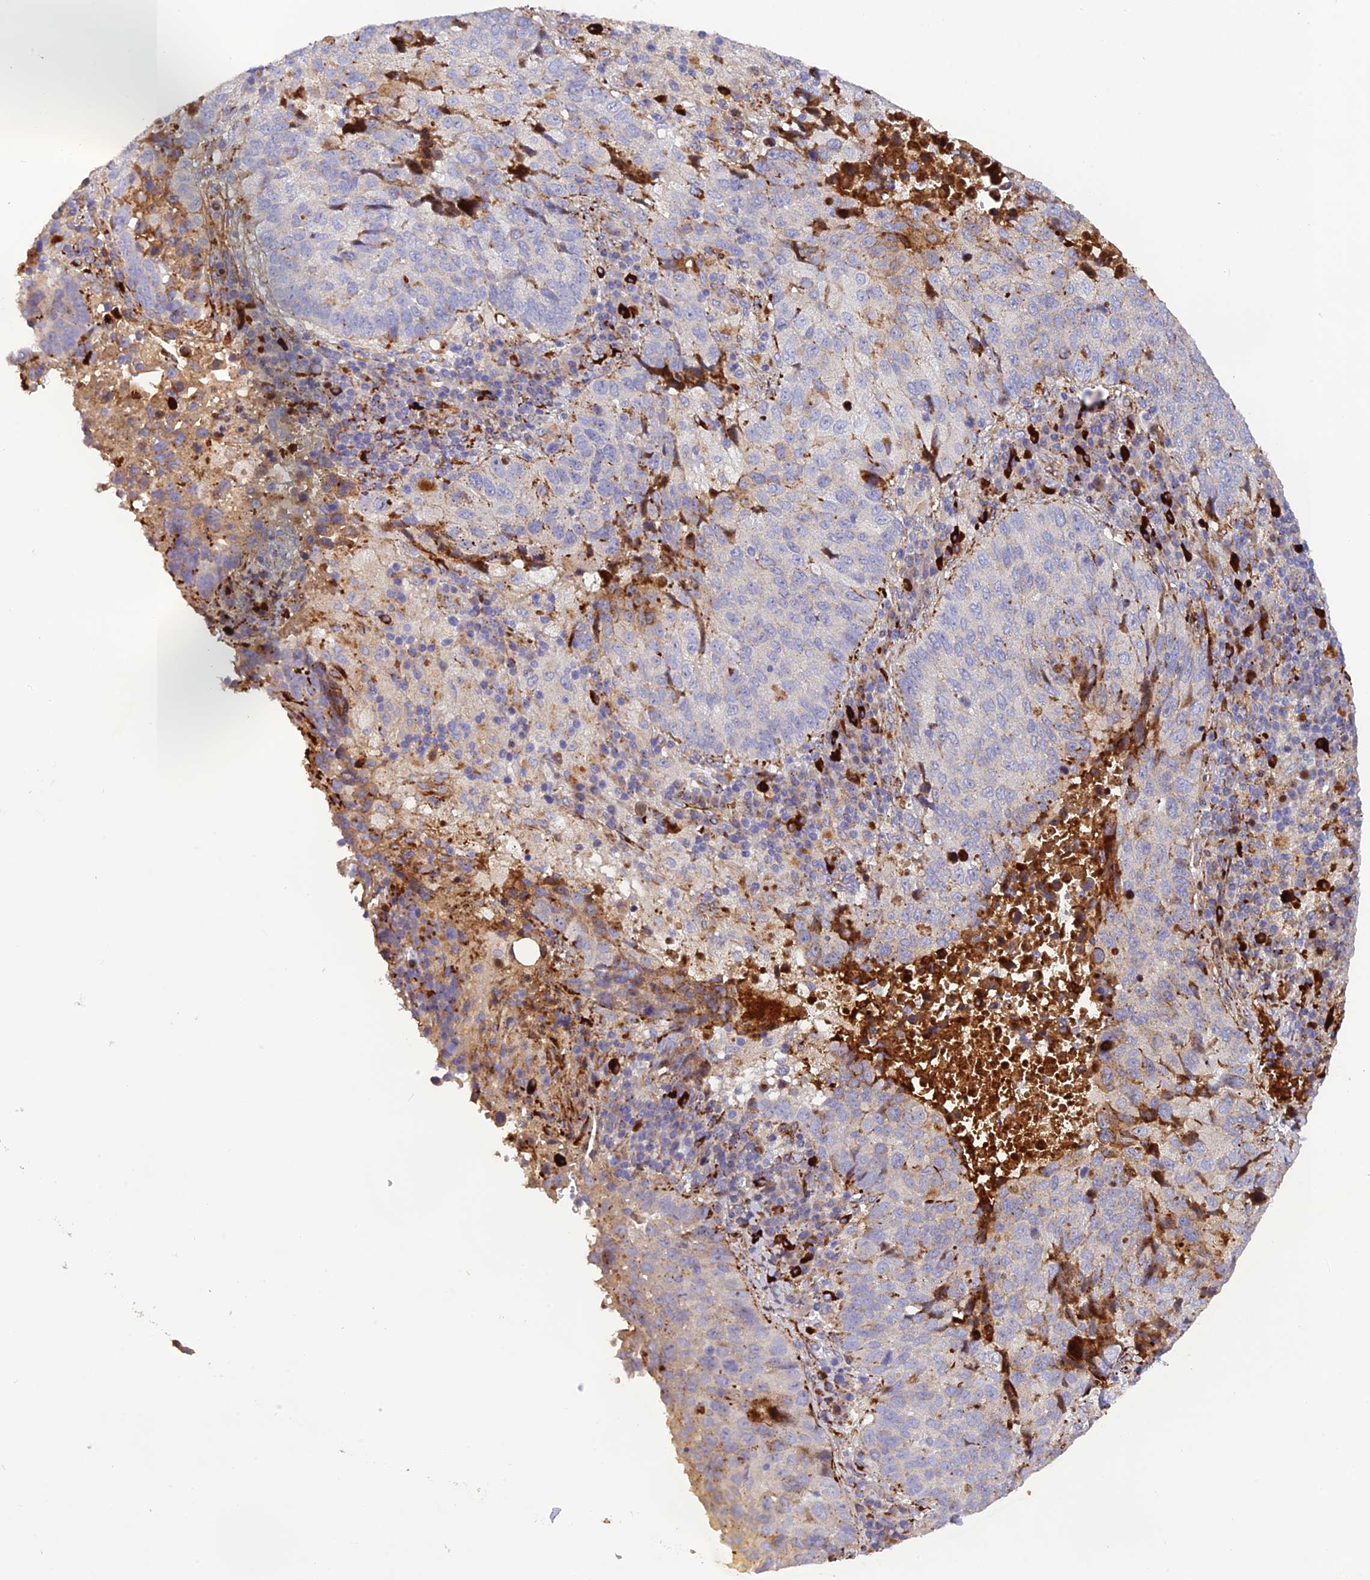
{"staining": {"intensity": "negative", "quantity": "none", "location": "none"}, "tissue": "lung cancer", "cell_type": "Tumor cells", "image_type": "cancer", "snomed": [{"axis": "morphology", "description": "Squamous cell carcinoma, NOS"}, {"axis": "topography", "description": "Lung"}], "caption": "Micrograph shows no significant protein positivity in tumor cells of lung squamous cell carcinoma.", "gene": "CPSF4L", "patient": {"sex": "male", "age": 73}}